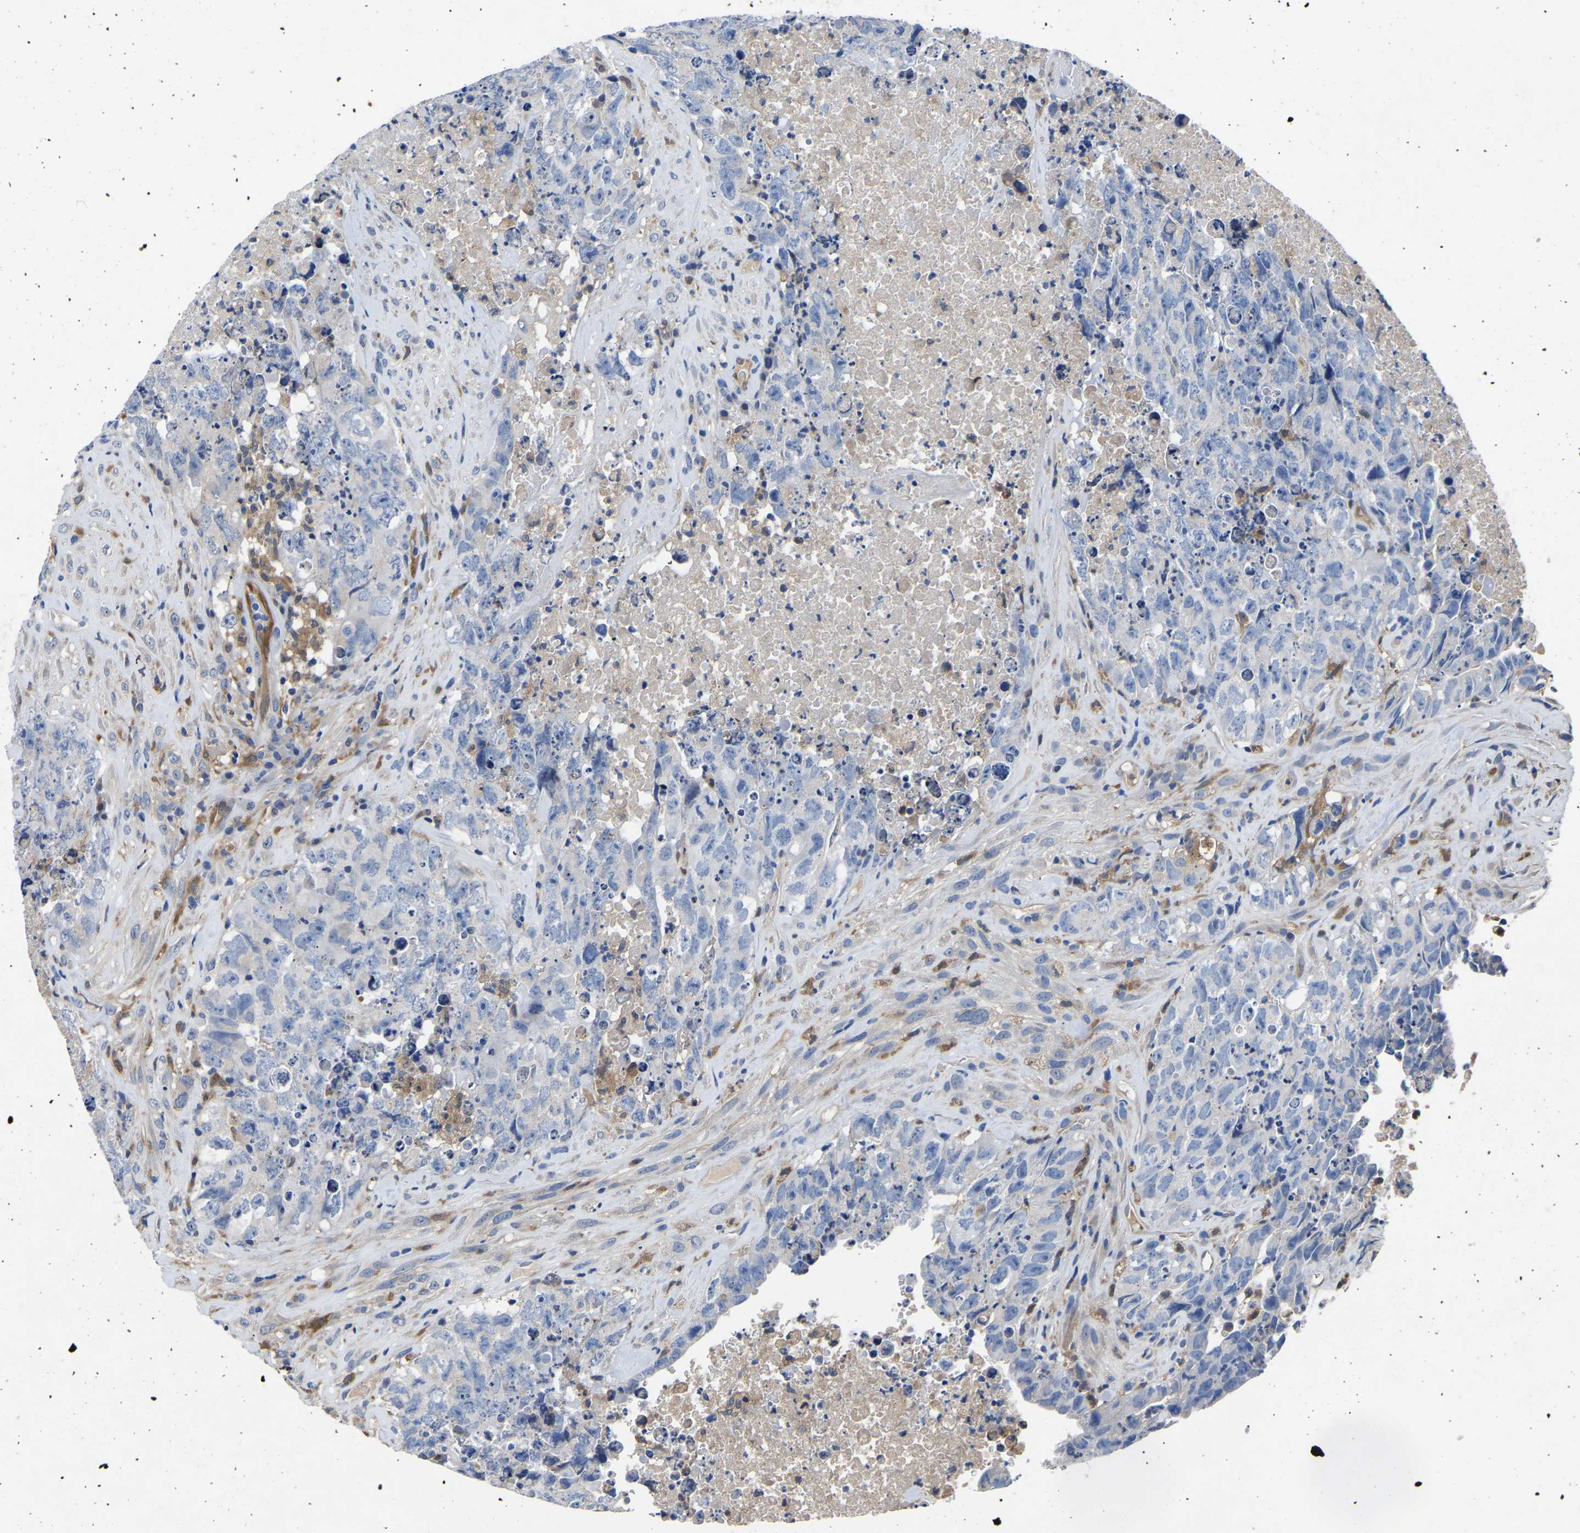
{"staining": {"intensity": "negative", "quantity": "none", "location": "none"}, "tissue": "testis cancer", "cell_type": "Tumor cells", "image_type": "cancer", "snomed": [{"axis": "morphology", "description": "Carcinoma, Embryonal, NOS"}, {"axis": "topography", "description": "Testis"}], "caption": "This is an immunohistochemistry (IHC) histopathology image of testis cancer. There is no staining in tumor cells.", "gene": "ATG2B", "patient": {"sex": "male", "age": 32}}